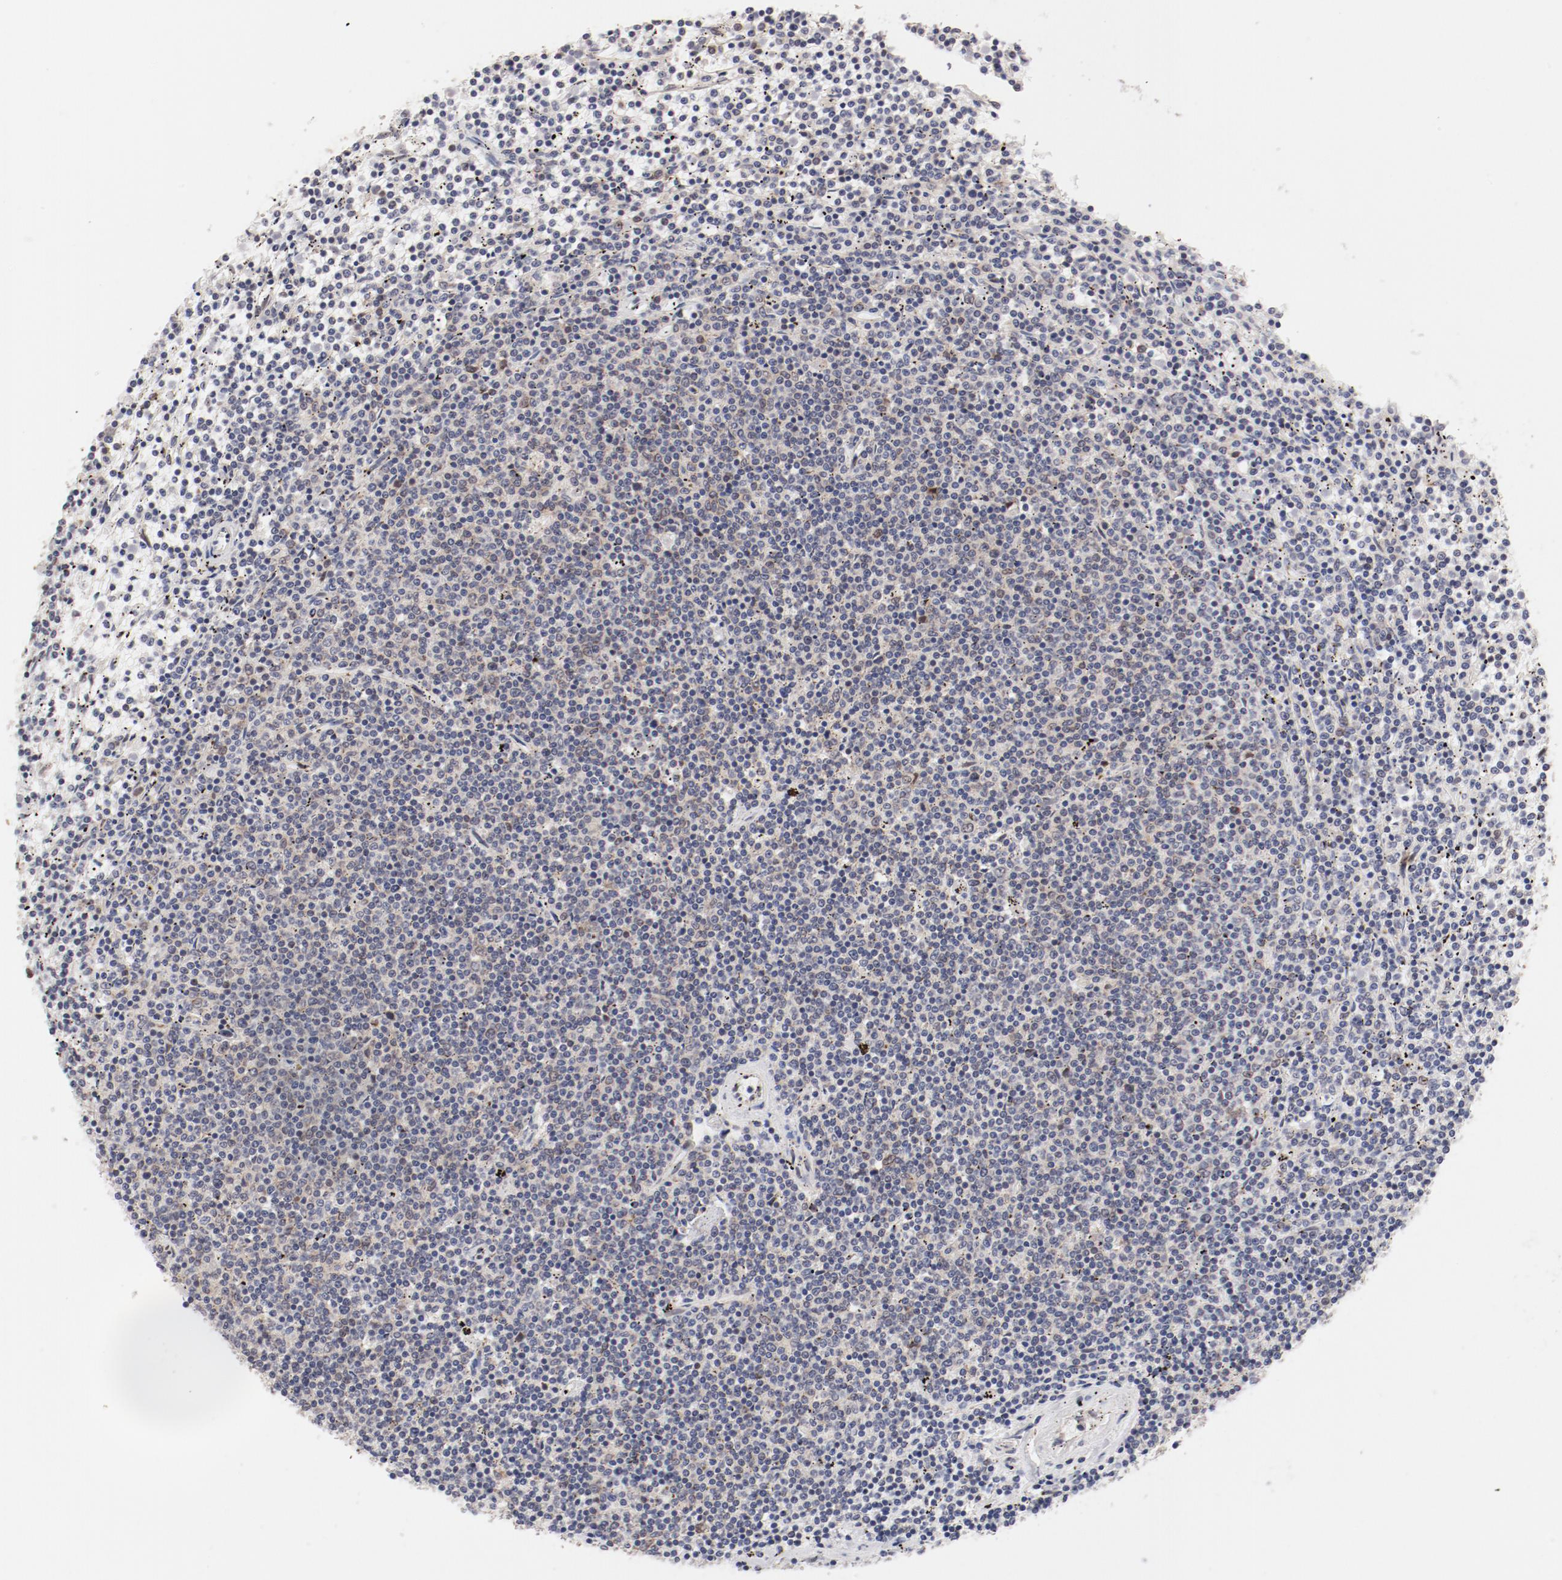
{"staining": {"intensity": "negative", "quantity": "none", "location": "none"}, "tissue": "lymphoma", "cell_type": "Tumor cells", "image_type": "cancer", "snomed": [{"axis": "morphology", "description": "Malignant lymphoma, non-Hodgkin's type, Low grade"}, {"axis": "topography", "description": "Spleen"}], "caption": "Tumor cells show no significant positivity in lymphoma.", "gene": "RPL12", "patient": {"sex": "female", "age": 50}}